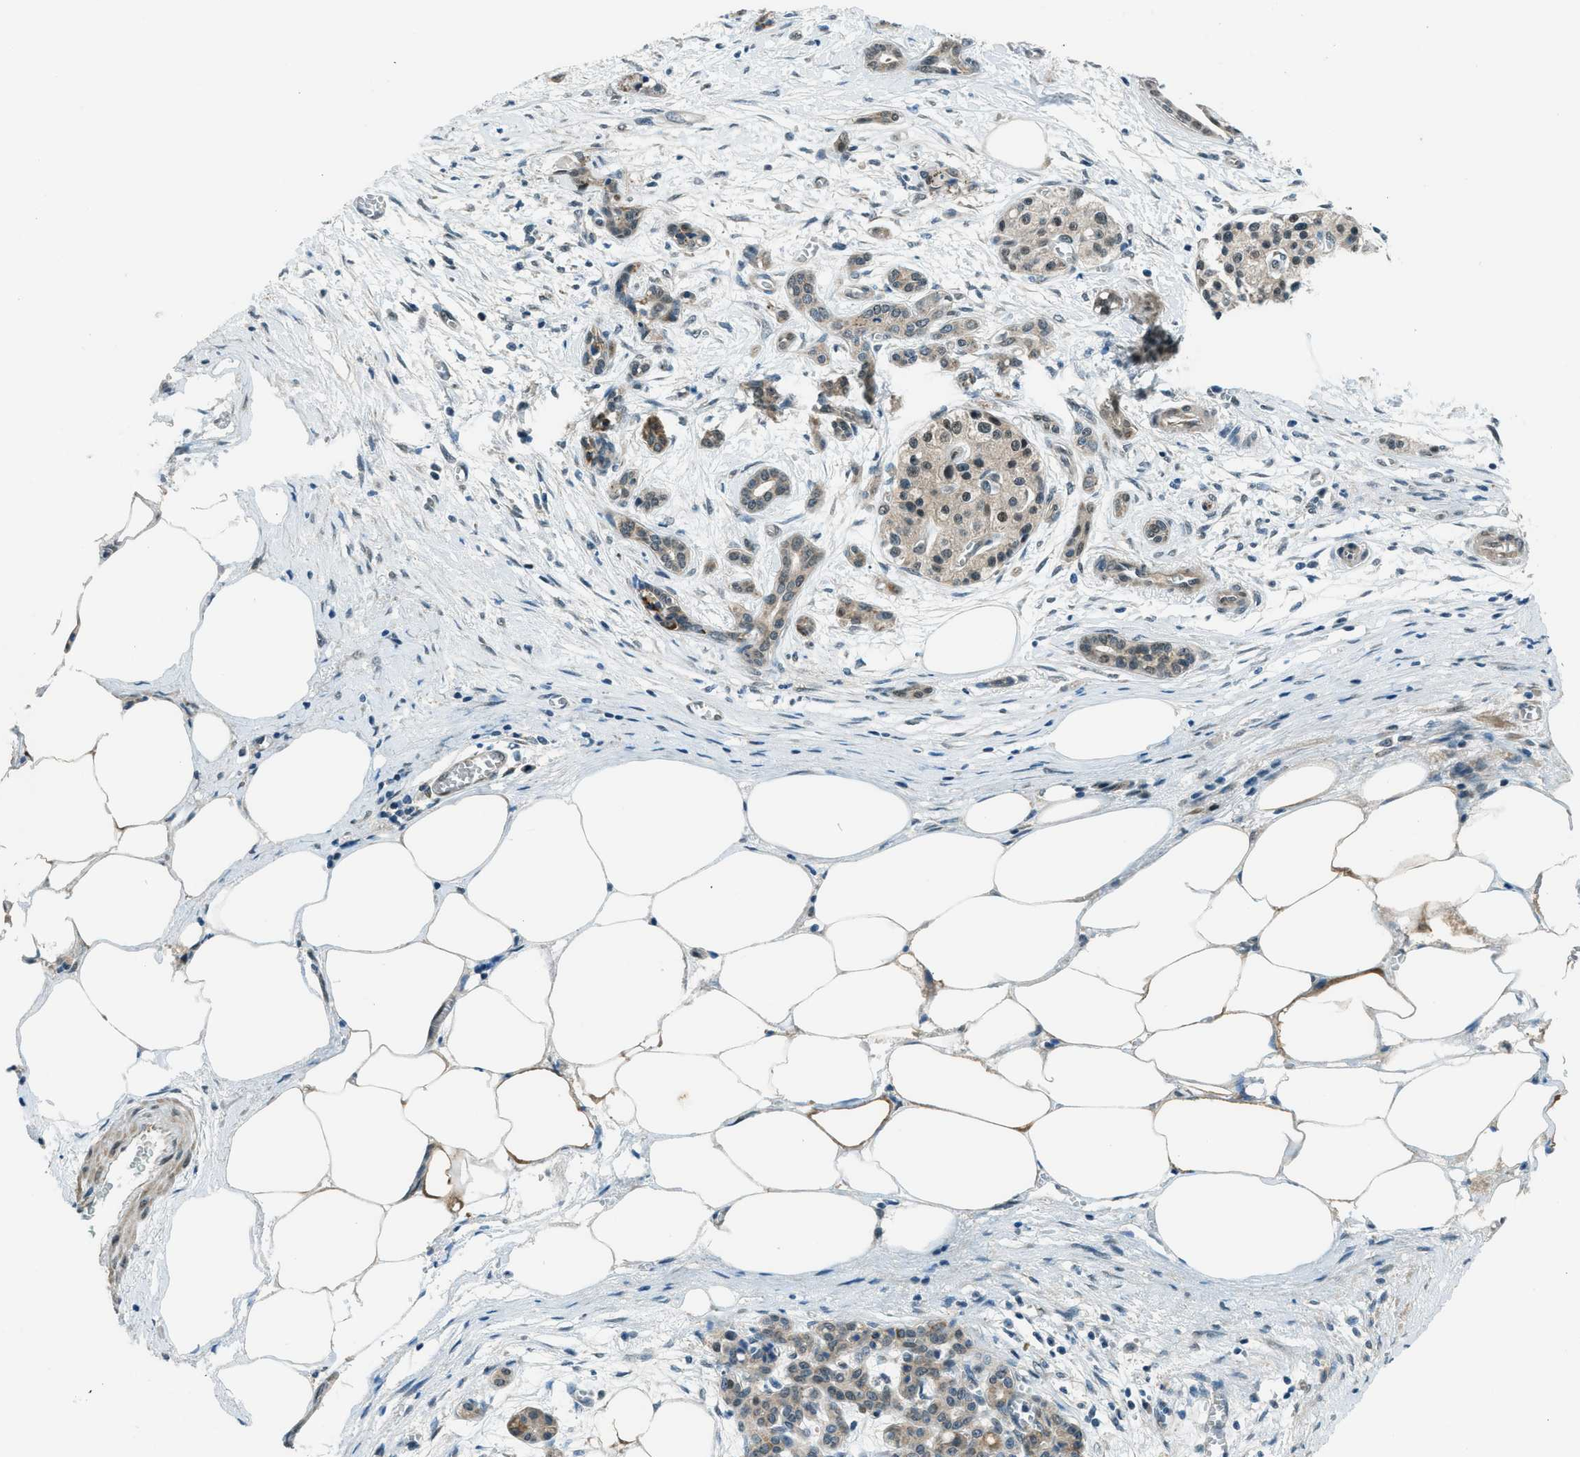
{"staining": {"intensity": "weak", "quantity": "25%-75%", "location": "cytoplasmic/membranous,nuclear"}, "tissue": "pancreatic cancer", "cell_type": "Tumor cells", "image_type": "cancer", "snomed": [{"axis": "morphology", "description": "Adenocarcinoma, NOS"}, {"axis": "topography", "description": "Pancreas"}], "caption": "Immunohistochemical staining of pancreatic cancer (adenocarcinoma) exhibits low levels of weak cytoplasmic/membranous and nuclear protein positivity in approximately 25%-75% of tumor cells. (DAB = brown stain, brightfield microscopy at high magnification).", "gene": "NPEPL1", "patient": {"sex": "female", "age": 70}}